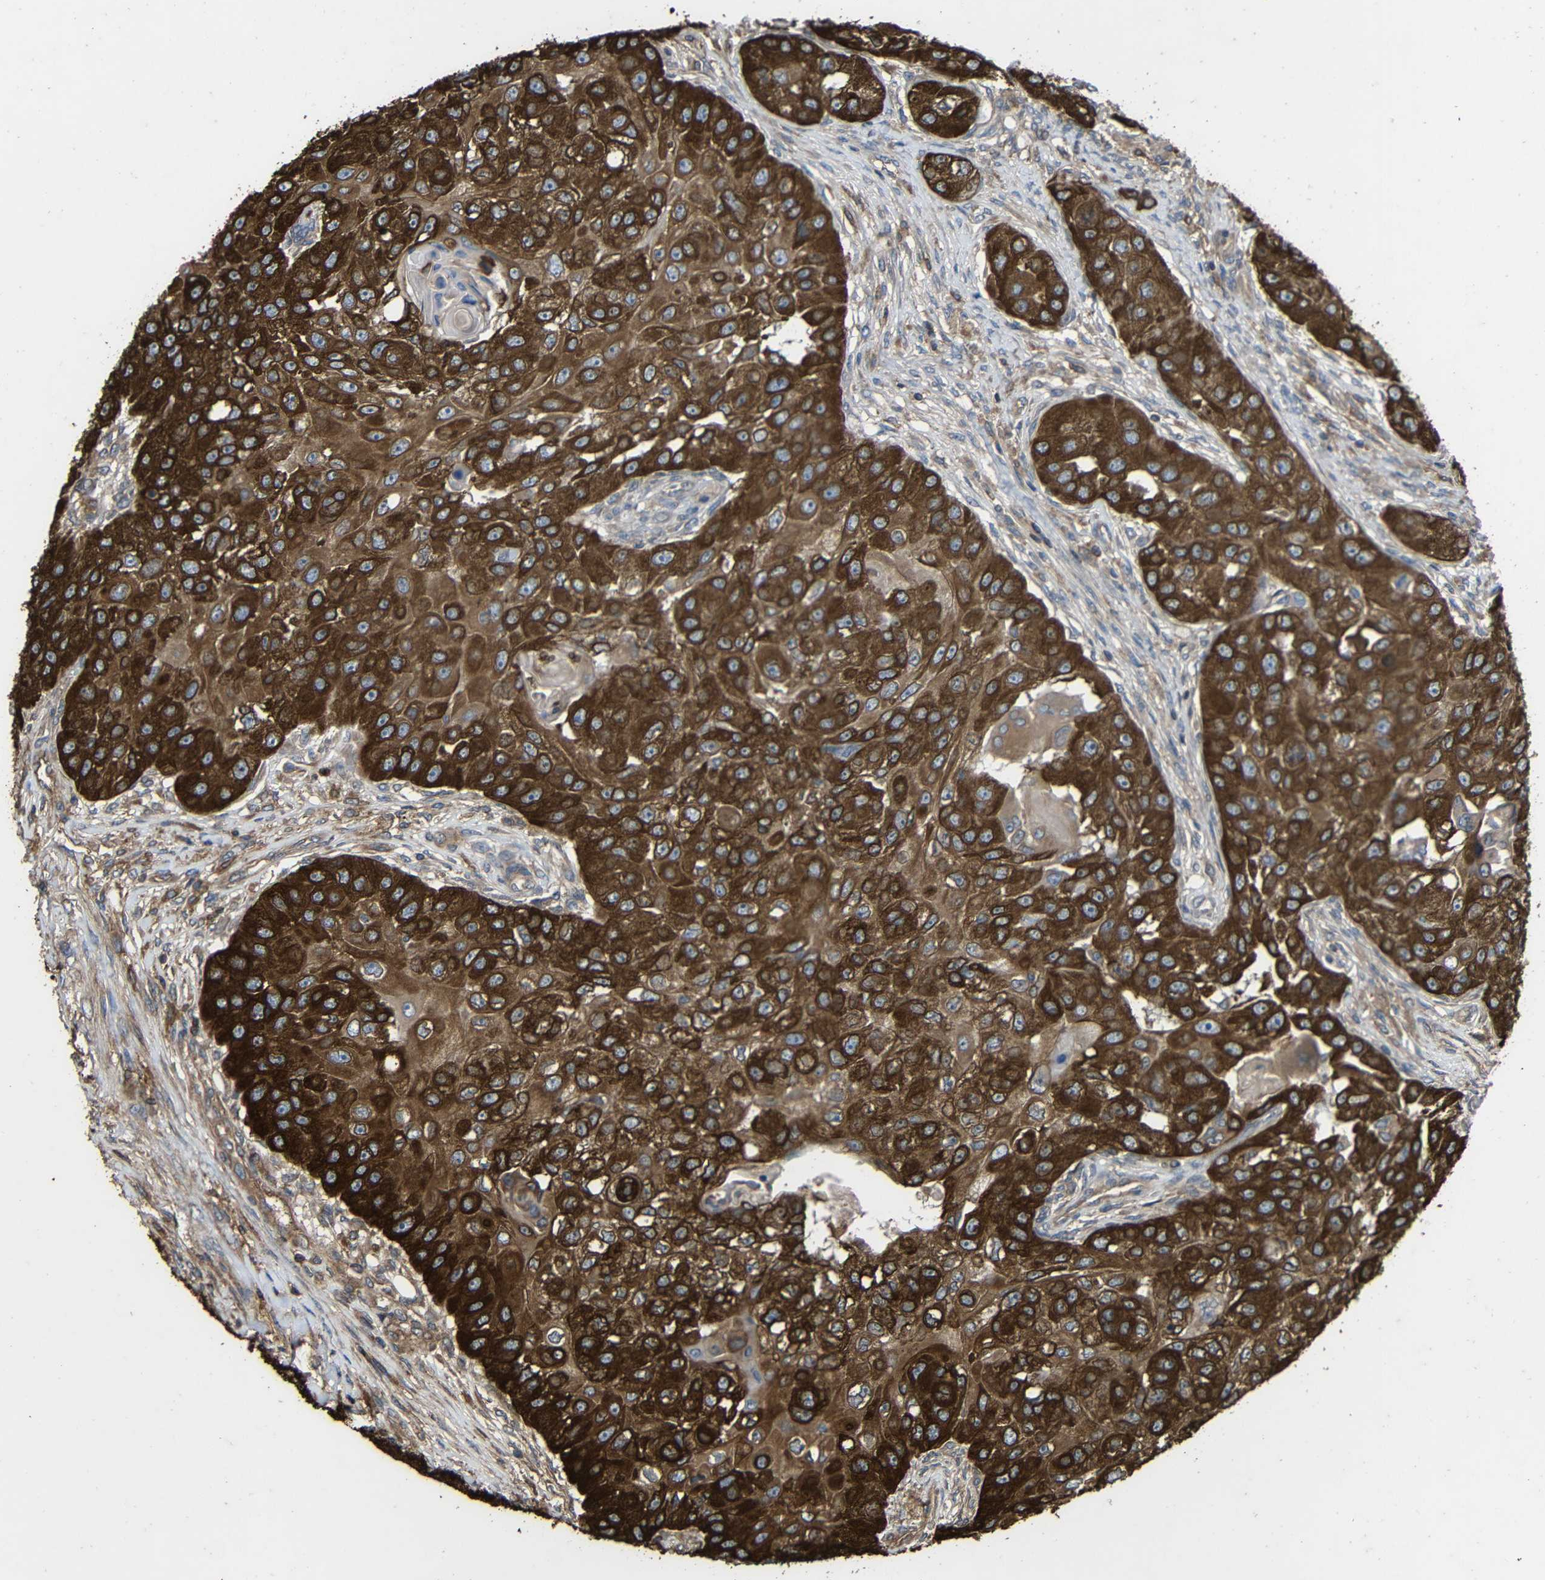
{"staining": {"intensity": "strong", "quantity": ">75%", "location": "cytoplasmic/membranous"}, "tissue": "head and neck cancer", "cell_type": "Tumor cells", "image_type": "cancer", "snomed": [{"axis": "morphology", "description": "Normal tissue, NOS"}, {"axis": "morphology", "description": "Squamous cell carcinoma, NOS"}, {"axis": "topography", "description": "Skeletal muscle"}, {"axis": "topography", "description": "Head-Neck"}], "caption": "This histopathology image reveals immunohistochemistry (IHC) staining of head and neck cancer (squamous cell carcinoma), with high strong cytoplasmic/membranous positivity in approximately >75% of tumor cells.", "gene": "TREM2", "patient": {"sex": "male", "age": 51}}